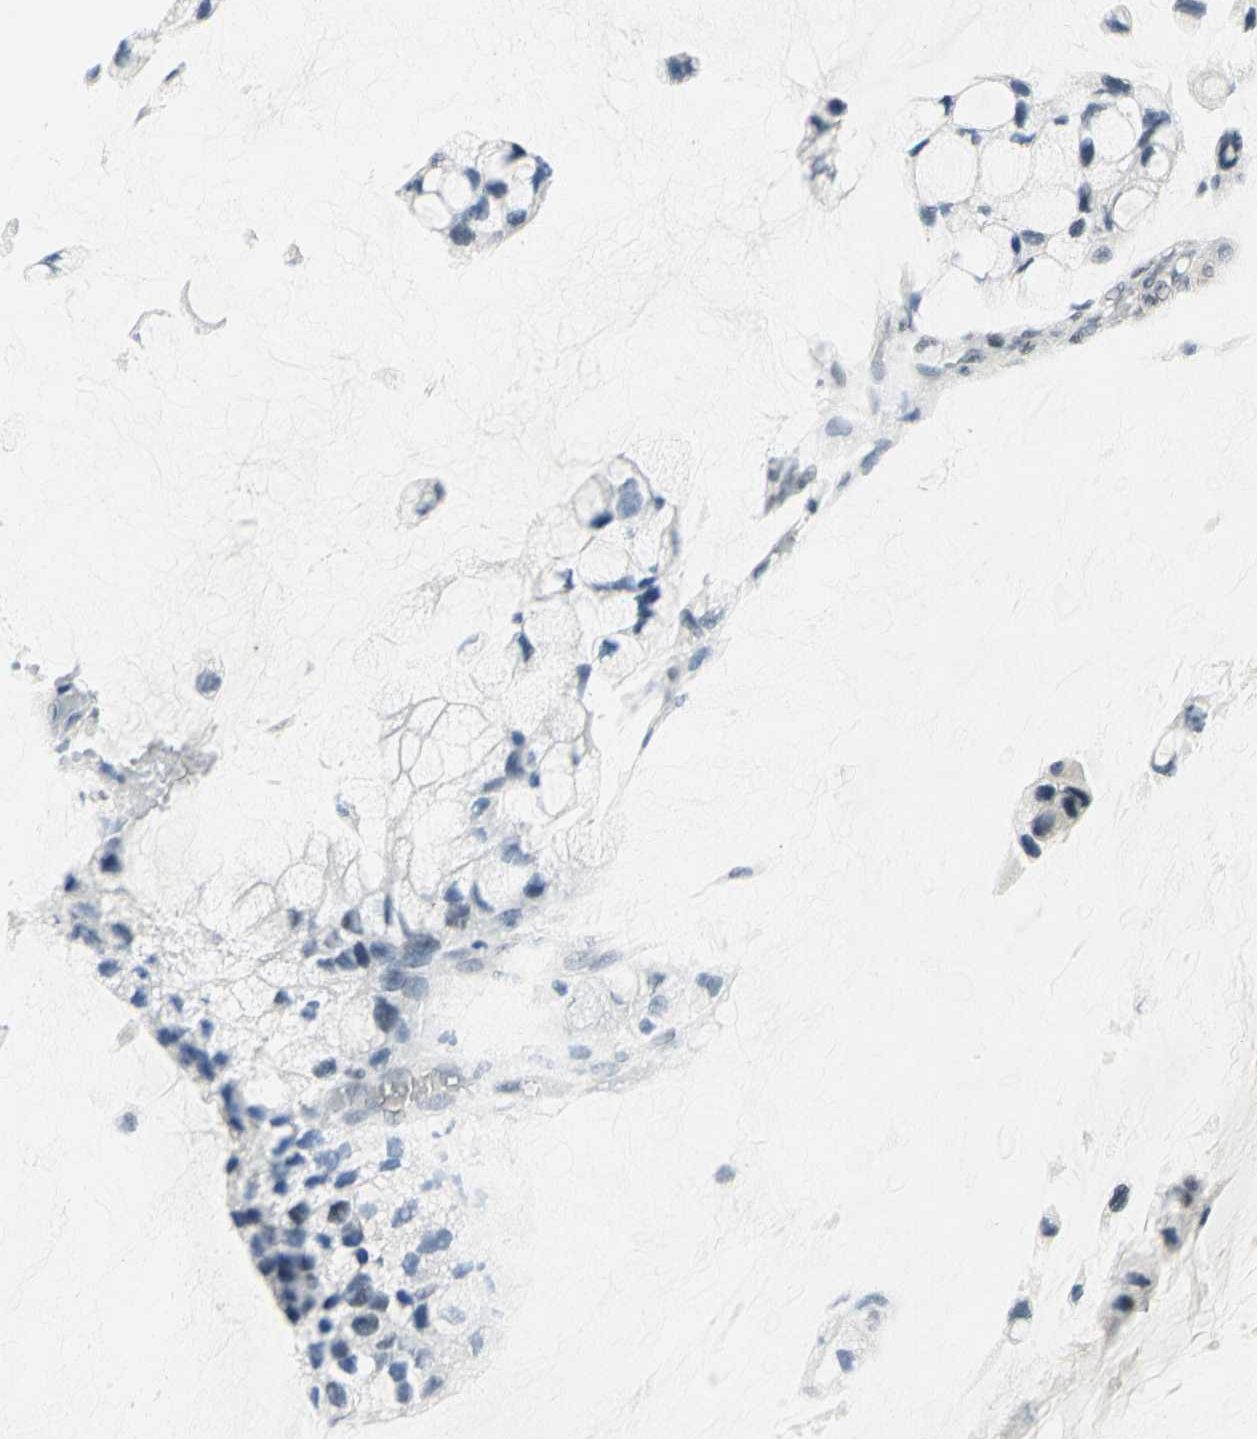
{"staining": {"intensity": "negative", "quantity": "none", "location": "none"}, "tissue": "ovarian cancer", "cell_type": "Tumor cells", "image_type": "cancer", "snomed": [{"axis": "morphology", "description": "Cystadenocarcinoma, mucinous, NOS"}, {"axis": "topography", "description": "Ovary"}], "caption": "Immunohistochemistry (IHC) of human mucinous cystadenocarcinoma (ovarian) demonstrates no positivity in tumor cells.", "gene": "MEIS2", "patient": {"sex": "female", "age": 39}}